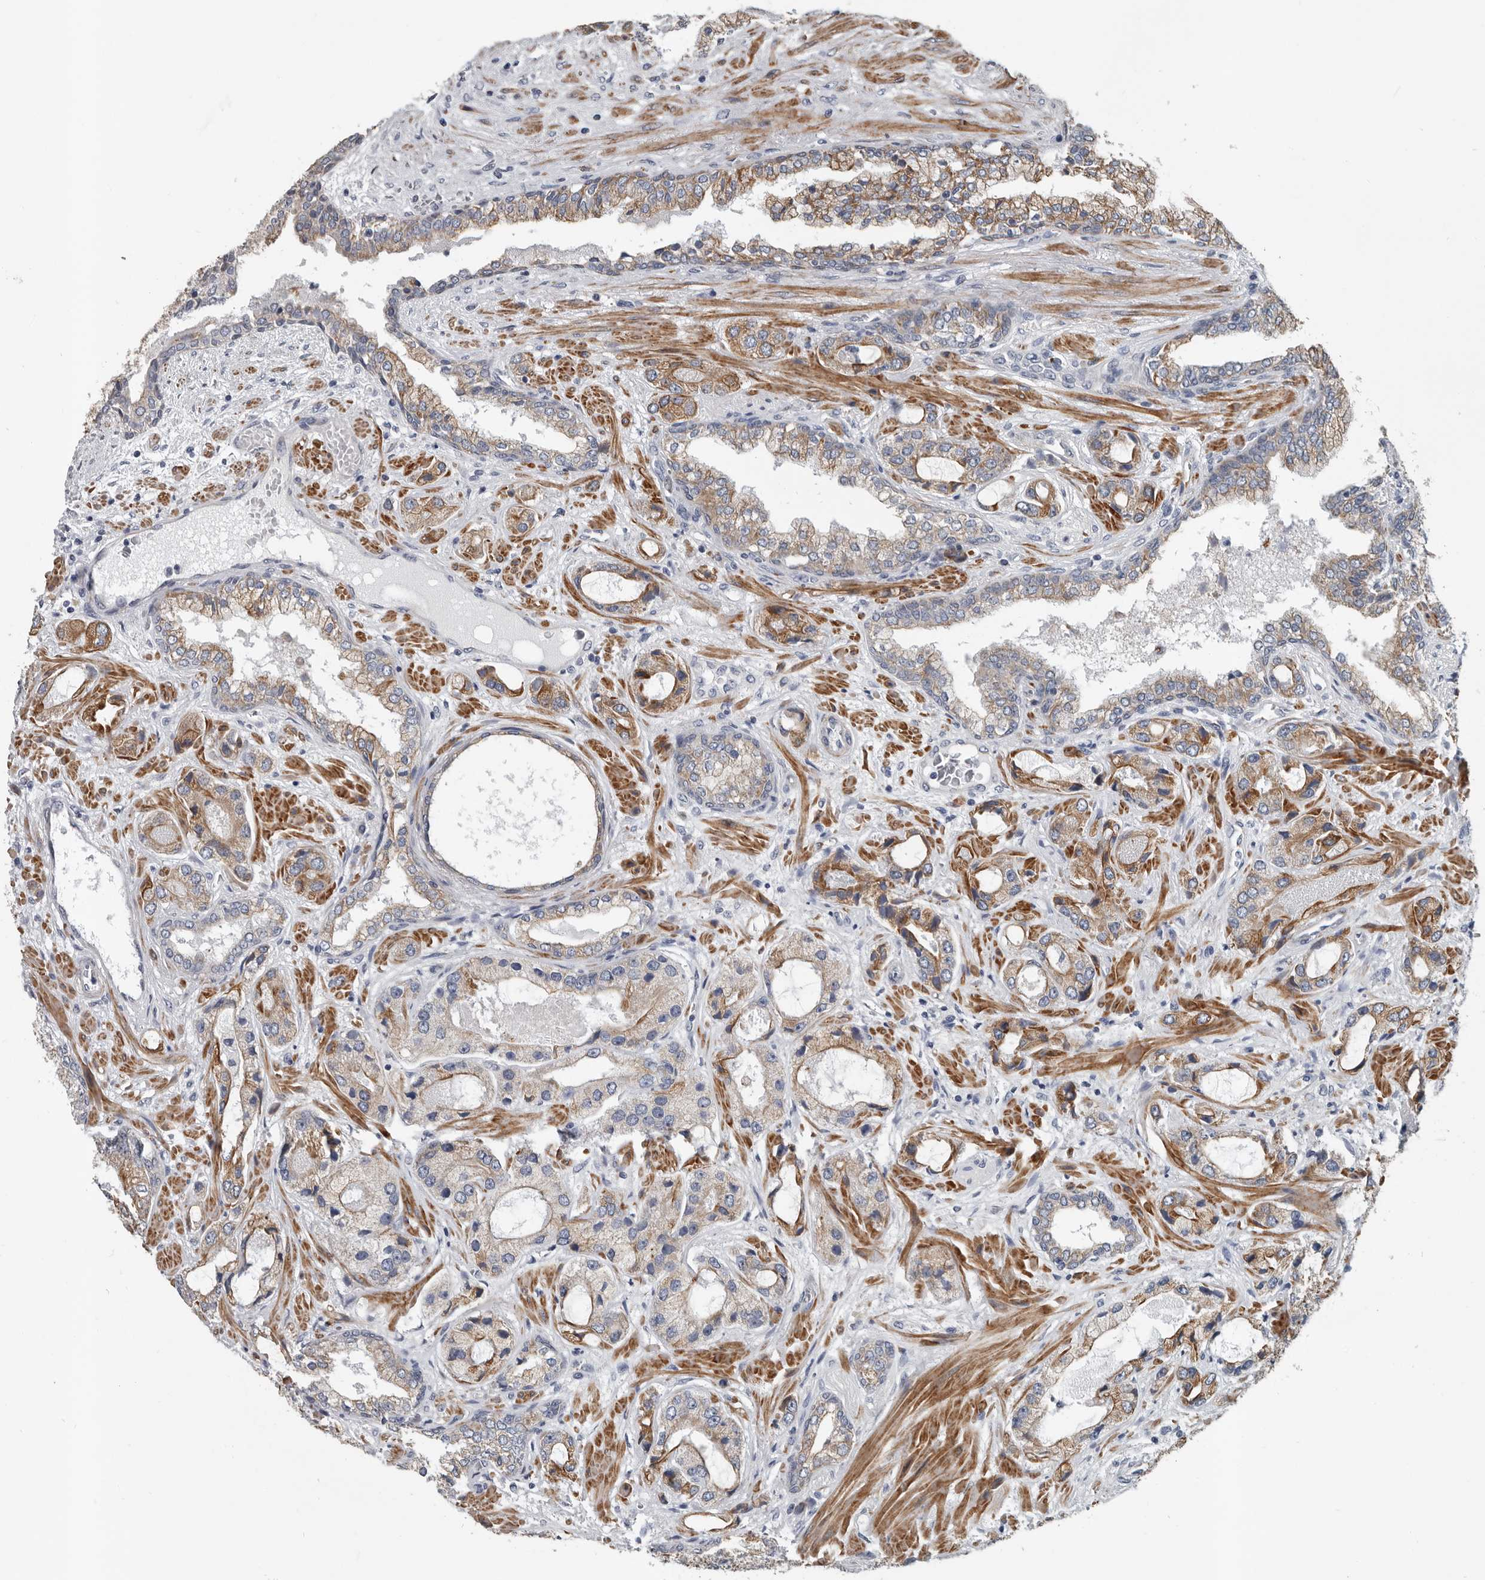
{"staining": {"intensity": "moderate", "quantity": "<25%", "location": "cytoplasmic/membranous"}, "tissue": "prostate cancer", "cell_type": "Tumor cells", "image_type": "cancer", "snomed": [{"axis": "morphology", "description": "Normal tissue, NOS"}, {"axis": "morphology", "description": "Adenocarcinoma, High grade"}, {"axis": "topography", "description": "Prostate"}, {"axis": "topography", "description": "Peripheral nerve tissue"}], "caption": "Adenocarcinoma (high-grade) (prostate) stained with a protein marker reveals moderate staining in tumor cells.", "gene": "DPY19L4", "patient": {"sex": "male", "age": 59}}